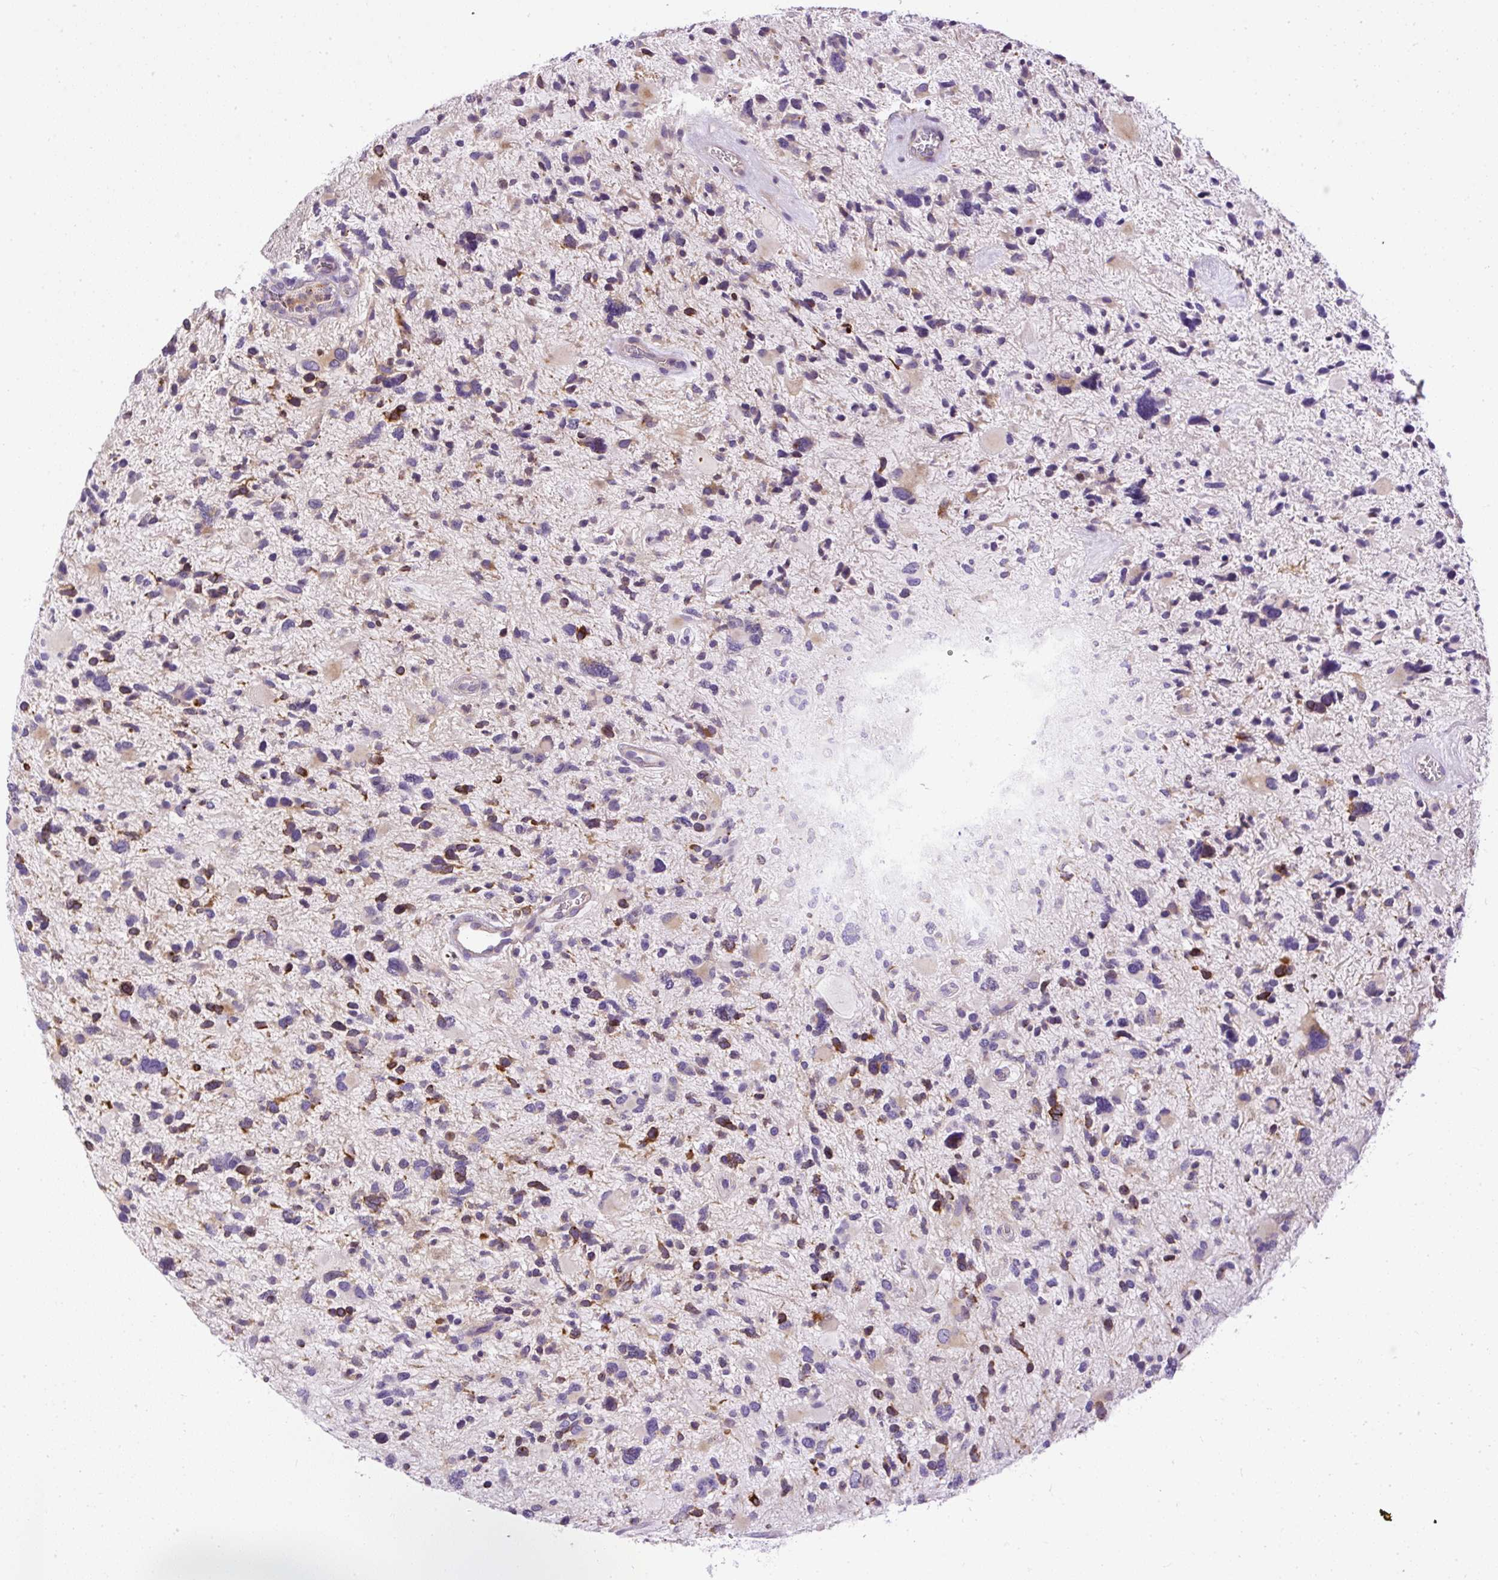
{"staining": {"intensity": "moderate", "quantity": "<25%", "location": "cytoplasmic/membranous"}, "tissue": "glioma", "cell_type": "Tumor cells", "image_type": "cancer", "snomed": [{"axis": "morphology", "description": "Glioma, malignant, High grade"}, {"axis": "topography", "description": "Brain"}], "caption": "Protein analysis of malignant glioma (high-grade) tissue demonstrates moderate cytoplasmic/membranous staining in approximately <25% of tumor cells. The staining was performed using DAB (3,3'-diaminobenzidine) to visualize the protein expression in brown, while the nuclei were stained in blue with hematoxylin (Magnification: 20x).", "gene": "CFAP47", "patient": {"sex": "female", "age": 11}}